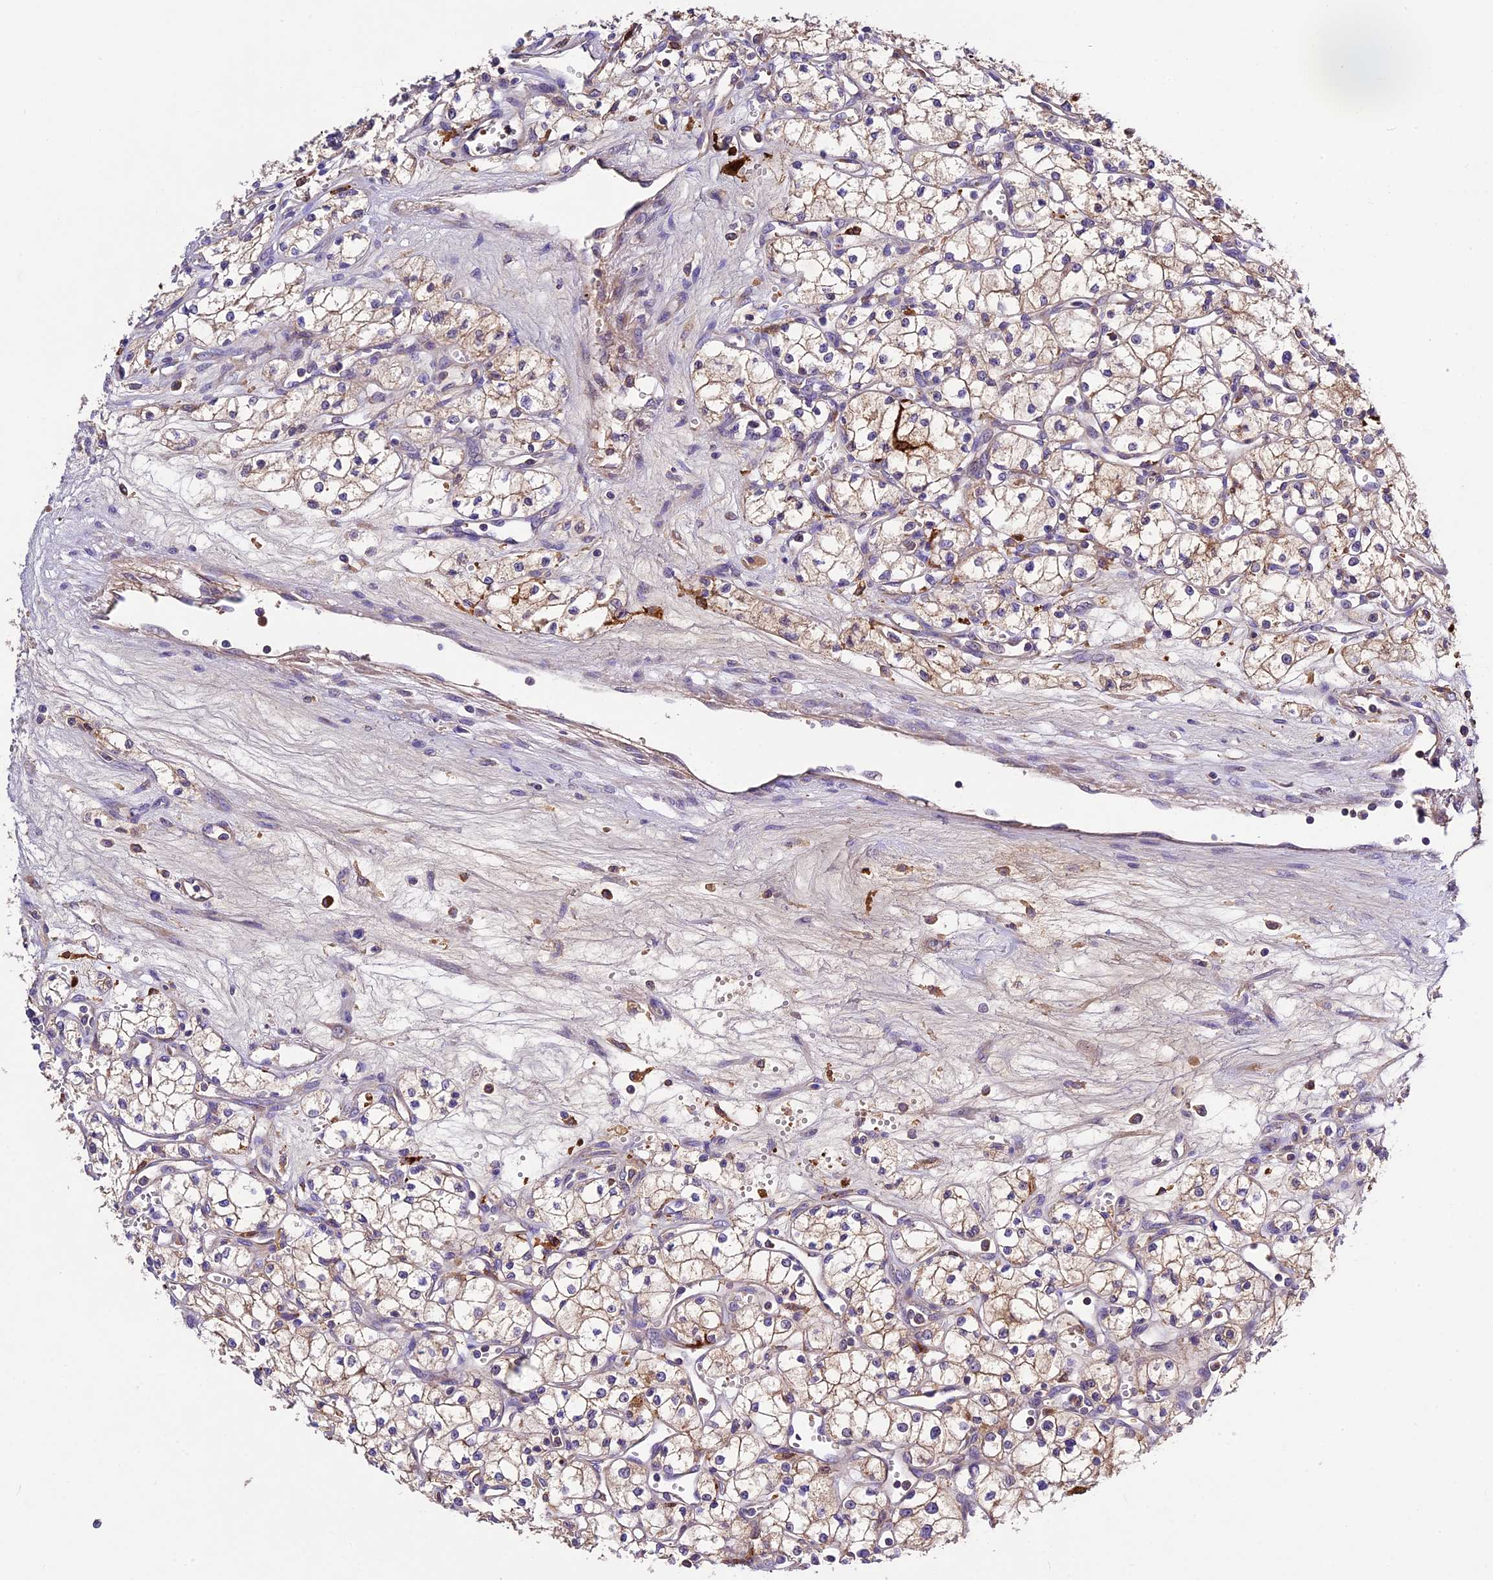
{"staining": {"intensity": "weak", "quantity": "25%-75%", "location": "cytoplasmic/membranous"}, "tissue": "renal cancer", "cell_type": "Tumor cells", "image_type": "cancer", "snomed": [{"axis": "morphology", "description": "Adenocarcinoma, NOS"}, {"axis": "topography", "description": "Kidney"}], "caption": "Human adenocarcinoma (renal) stained for a protein (brown) demonstrates weak cytoplasmic/membranous positive expression in about 25%-75% of tumor cells.", "gene": "CILP2", "patient": {"sex": "male", "age": 59}}